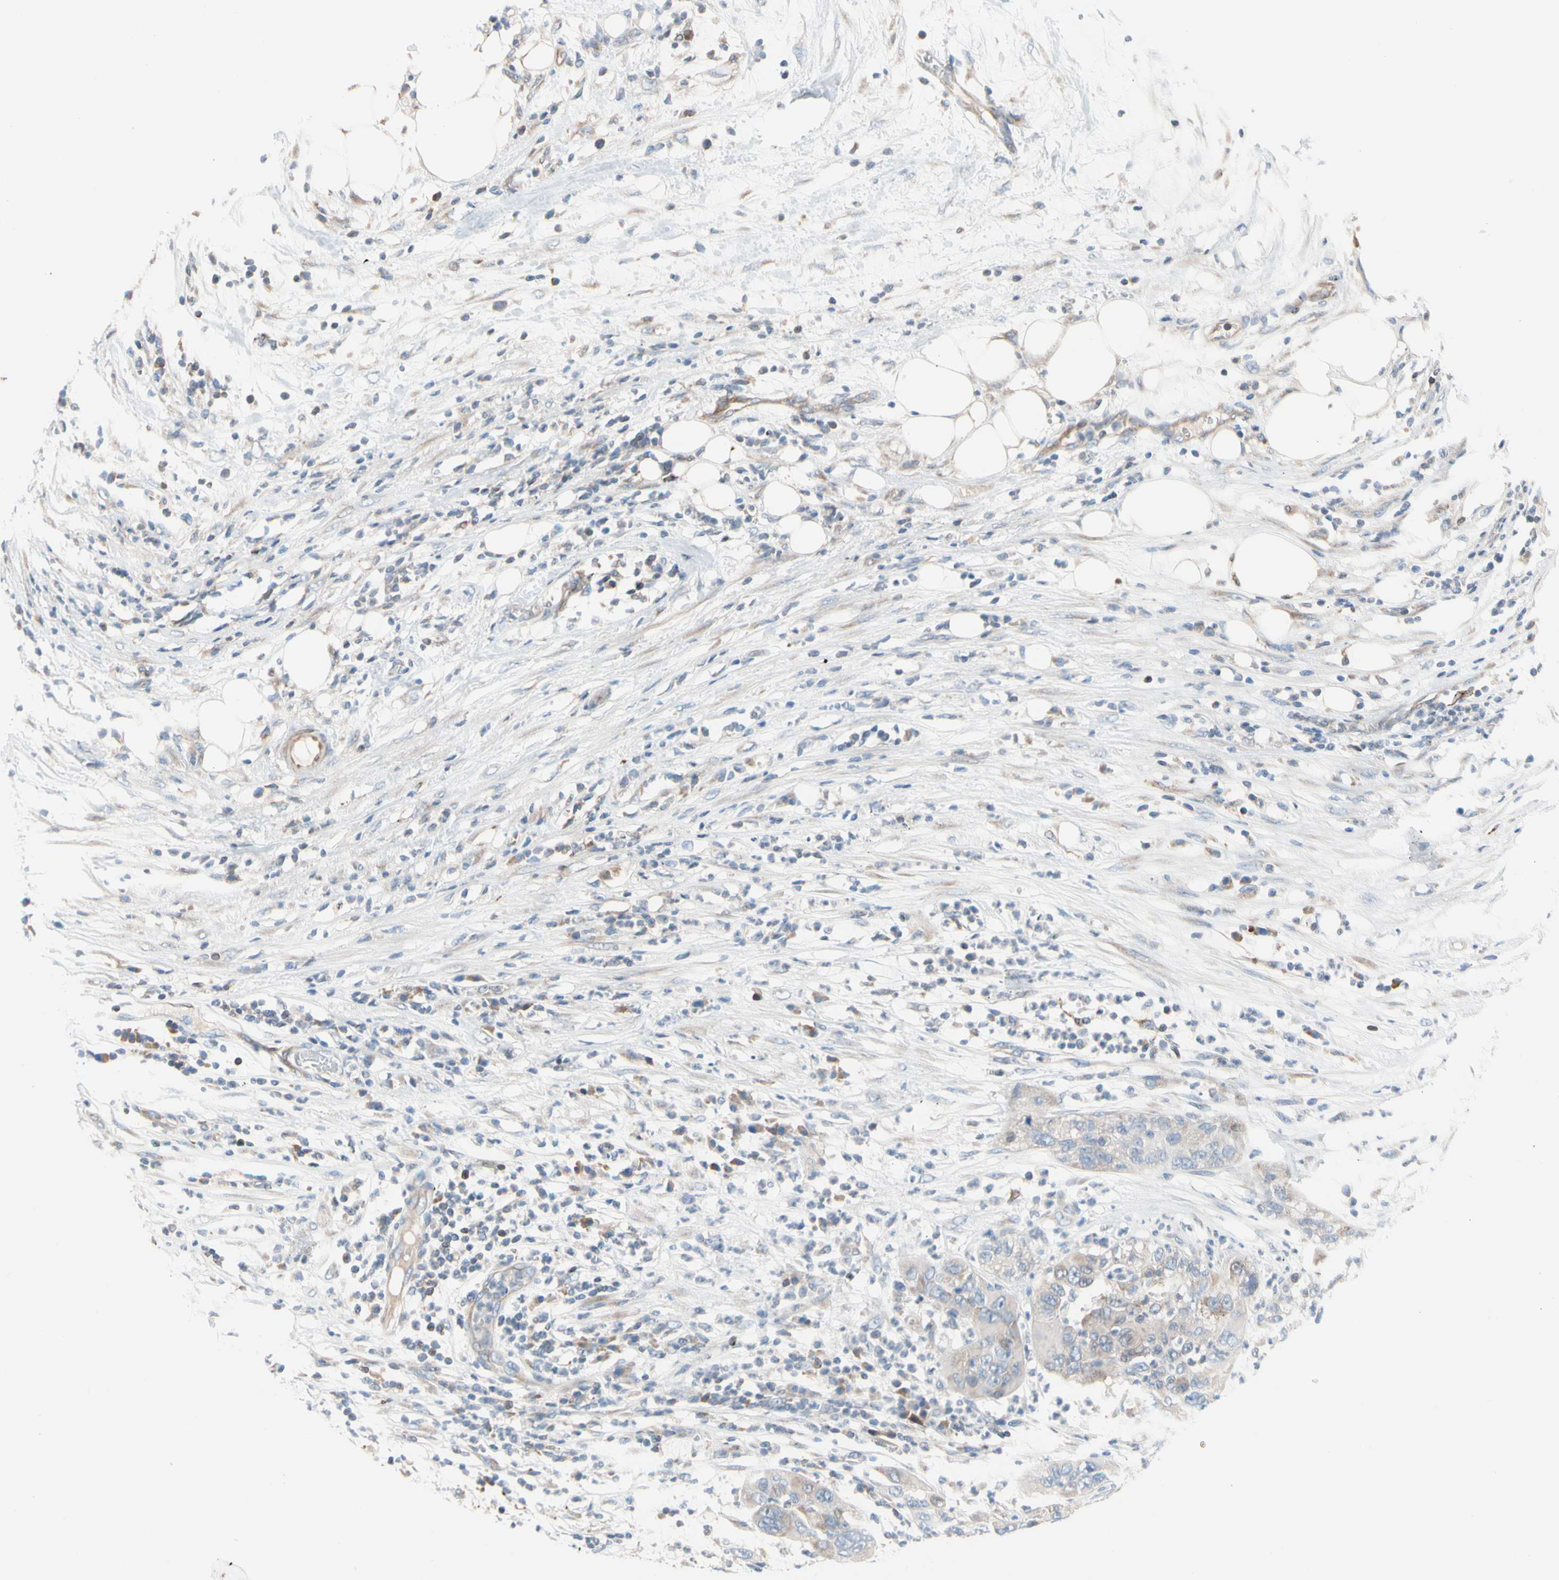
{"staining": {"intensity": "negative", "quantity": "none", "location": "none"}, "tissue": "pancreatic cancer", "cell_type": "Tumor cells", "image_type": "cancer", "snomed": [{"axis": "morphology", "description": "Adenocarcinoma, NOS"}, {"axis": "topography", "description": "Pancreas"}], "caption": "An immunohistochemistry histopathology image of pancreatic cancer is shown. There is no staining in tumor cells of pancreatic cancer.", "gene": "MAP3K3", "patient": {"sex": "female", "age": 78}}